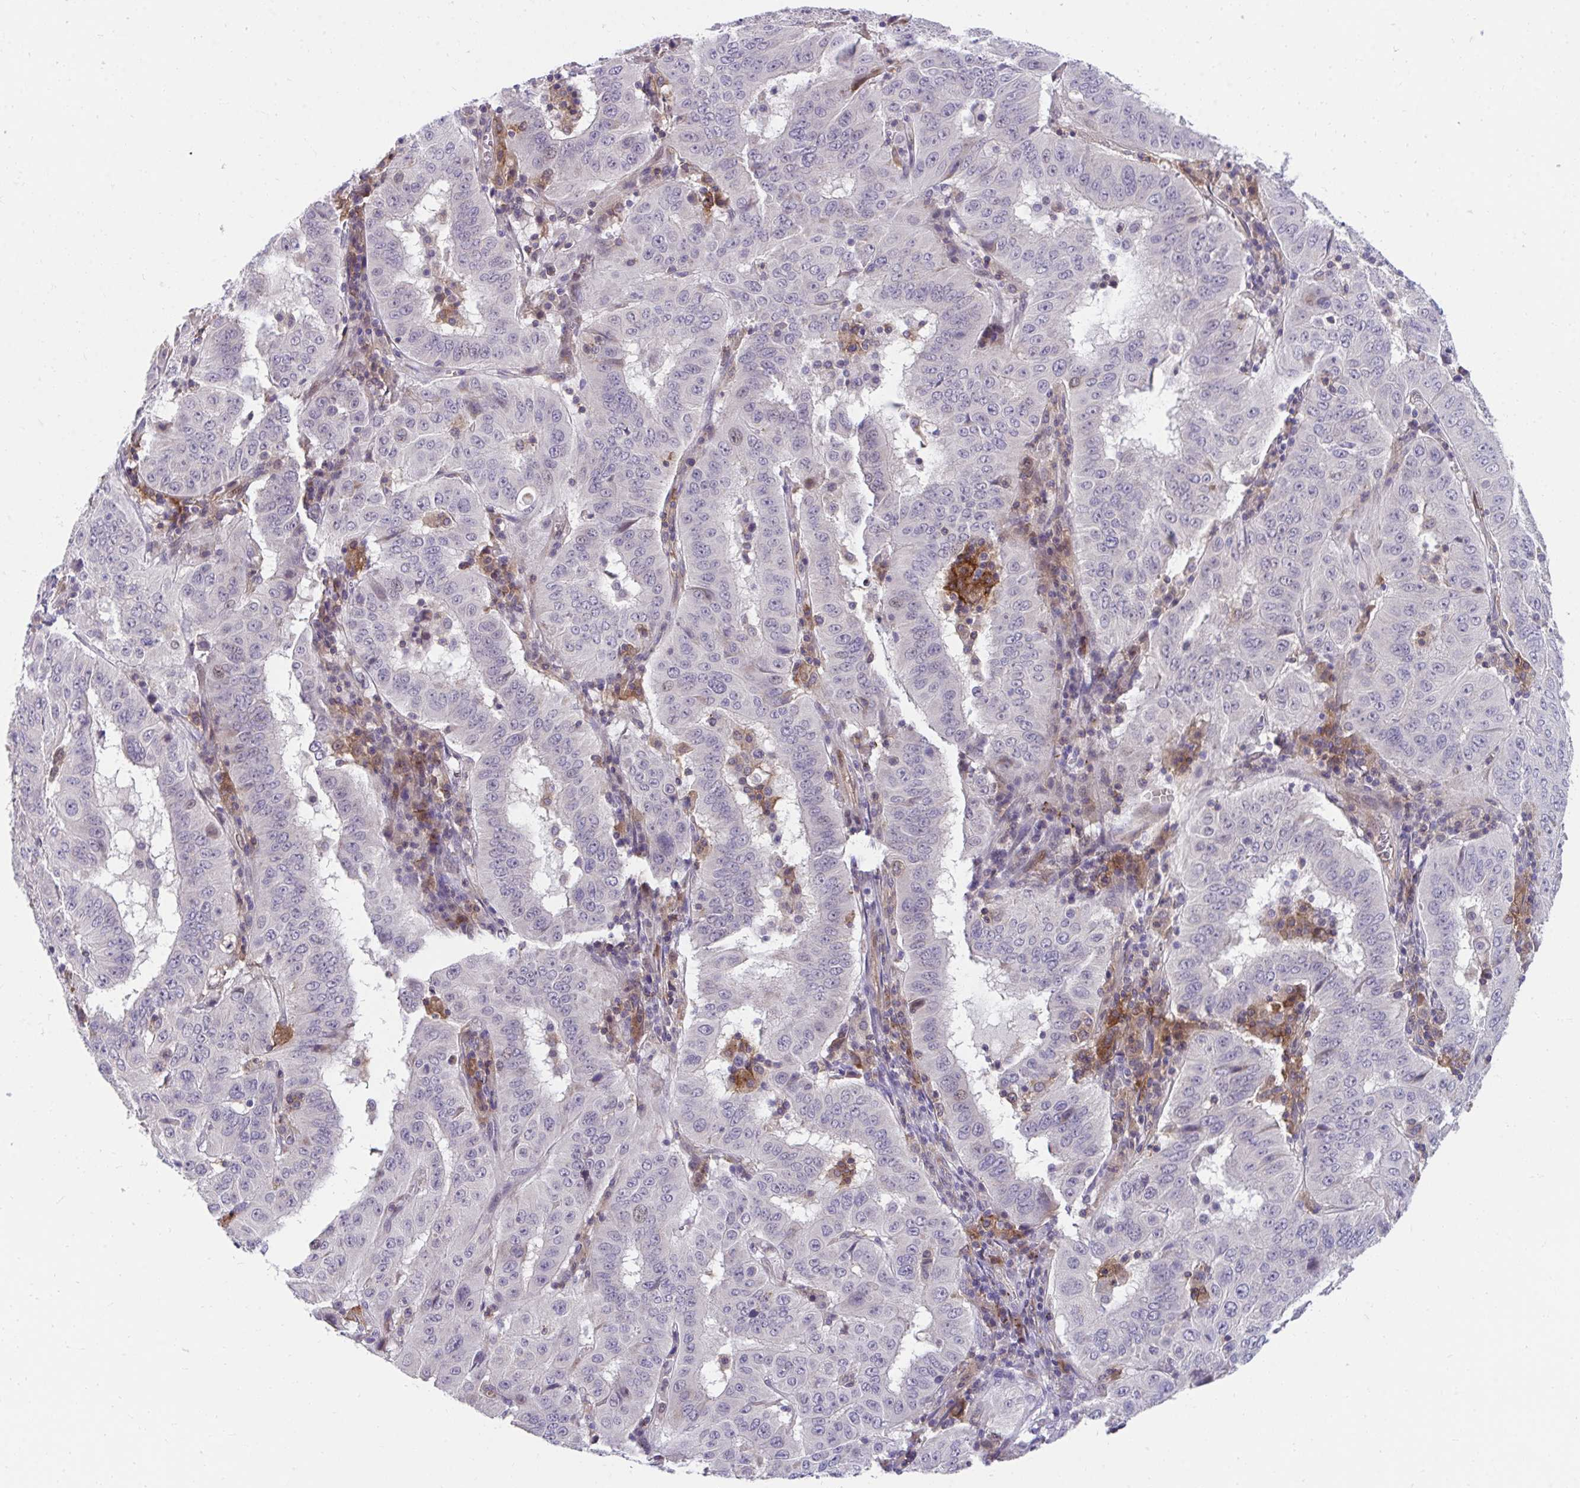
{"staining": {"intensity": "negative", "quantity": "none", "location": "none"}, "tissue": "pancreatic cancer", "cell_type": "Tumor cells", "image_type": "cancer", "snomed": [{"axis": "morphology", "description": "Adenocarcinoma, NOS"}, {"axis": "topography", "description": "Pancreas"}], "caption": "IHC of pancreatic adenocarcinoma demonstrates no staining in tumor cells.", "gene": "SLAMF7", "patient": {"sex": "male", "age": 63}}